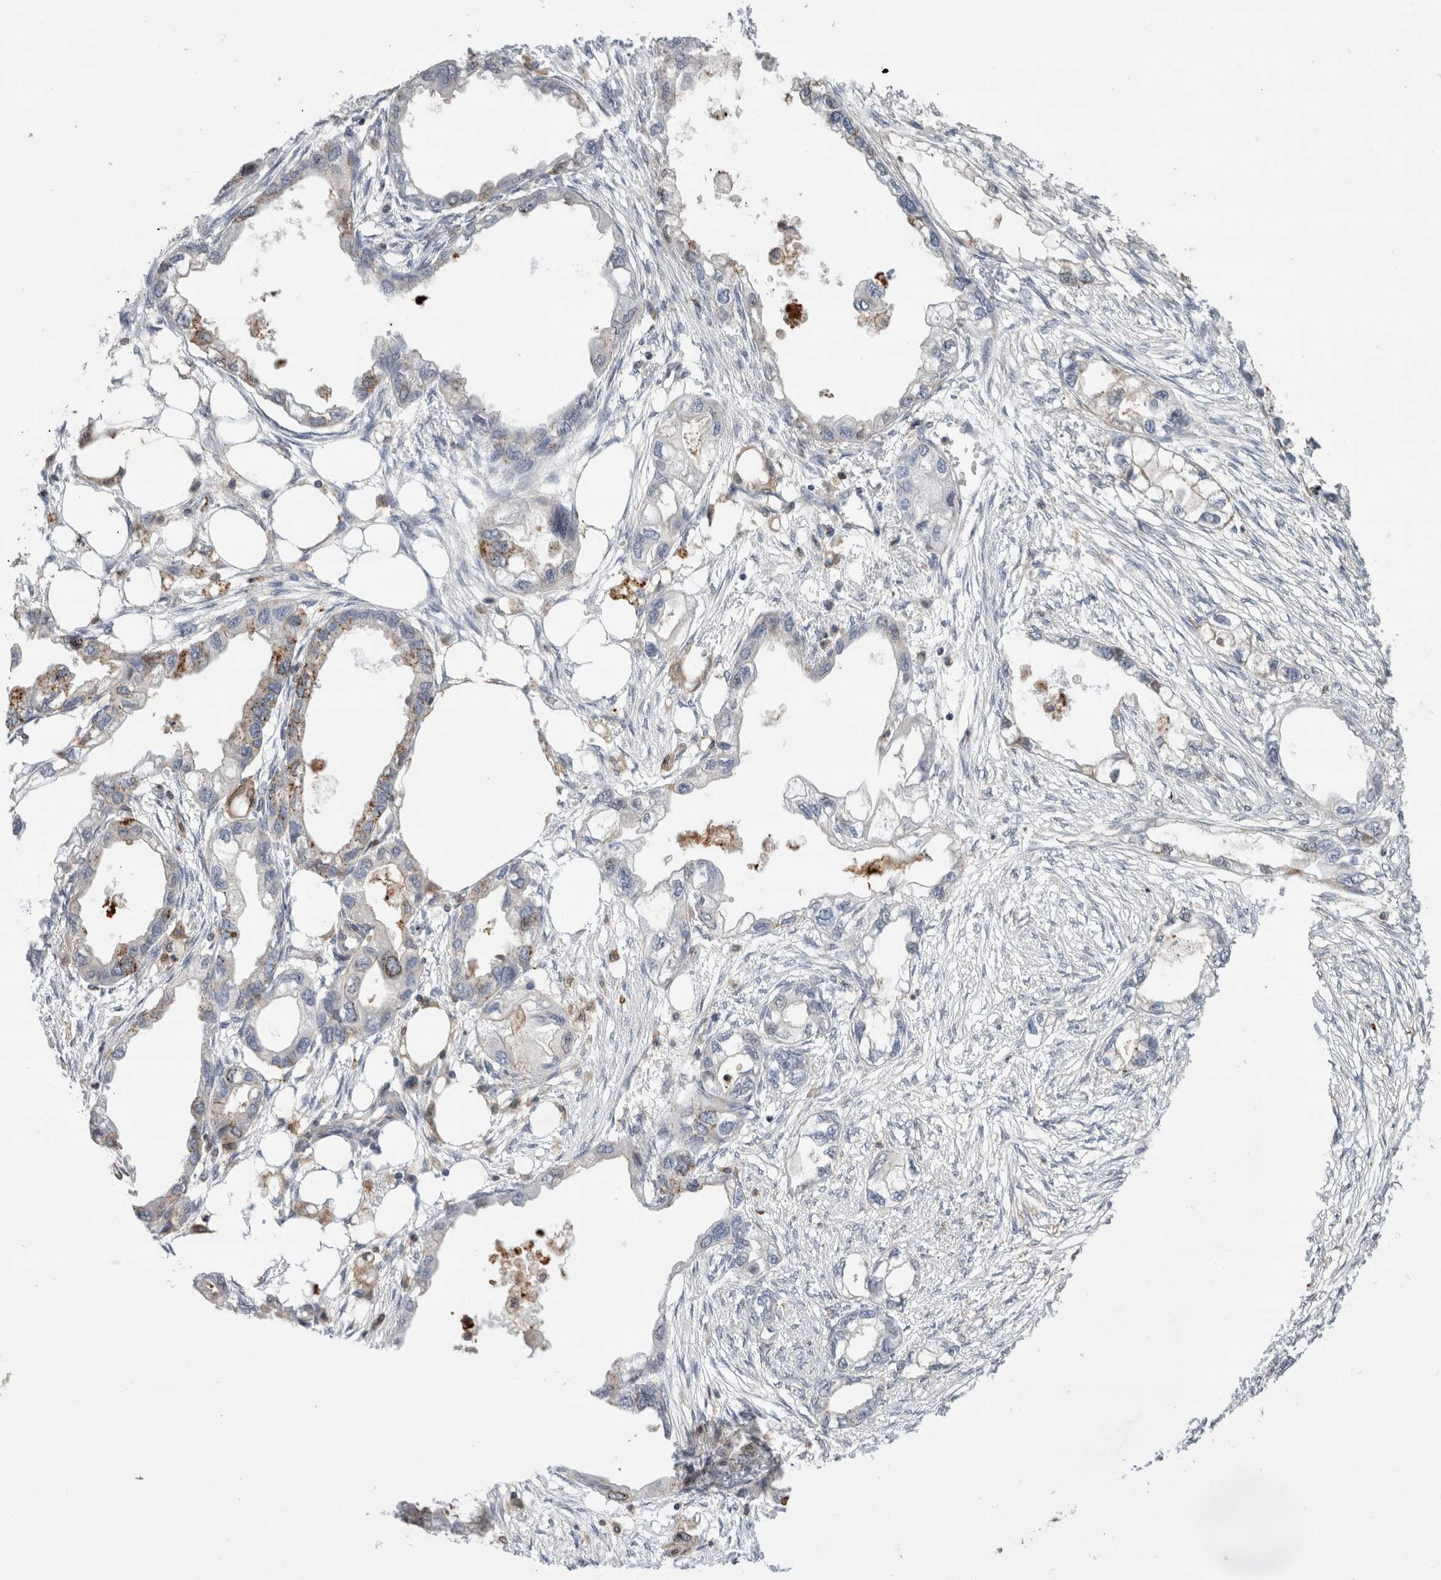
{"staining": {"intensity": "moderate", "quantity": "<25%", "location": "cytoplasmic/membranous"}, "tissue": "endometrial cancer", "cell_type": "Tumor cells", "image_type": "cancer", "snomed": [{"axis": "morphology", "description": "Adenocarcinoma, NOS"}, {"axis": "morphology", "description": "Adenocarcinoma, metastatic, NOS"}, {"axis": "topography", "description": "Adipose tissue"}, {"axis": "topography", "description": "Endometrium"}], "caption": "This is an image of IHC staining of metastatic adenocarcinoma (endometrial), which shows moderate staining in the cytoplasmic/membranous of tumor cells.", "gene": "CCDC88B", "patient": {"sex": "female", "age": 67}}